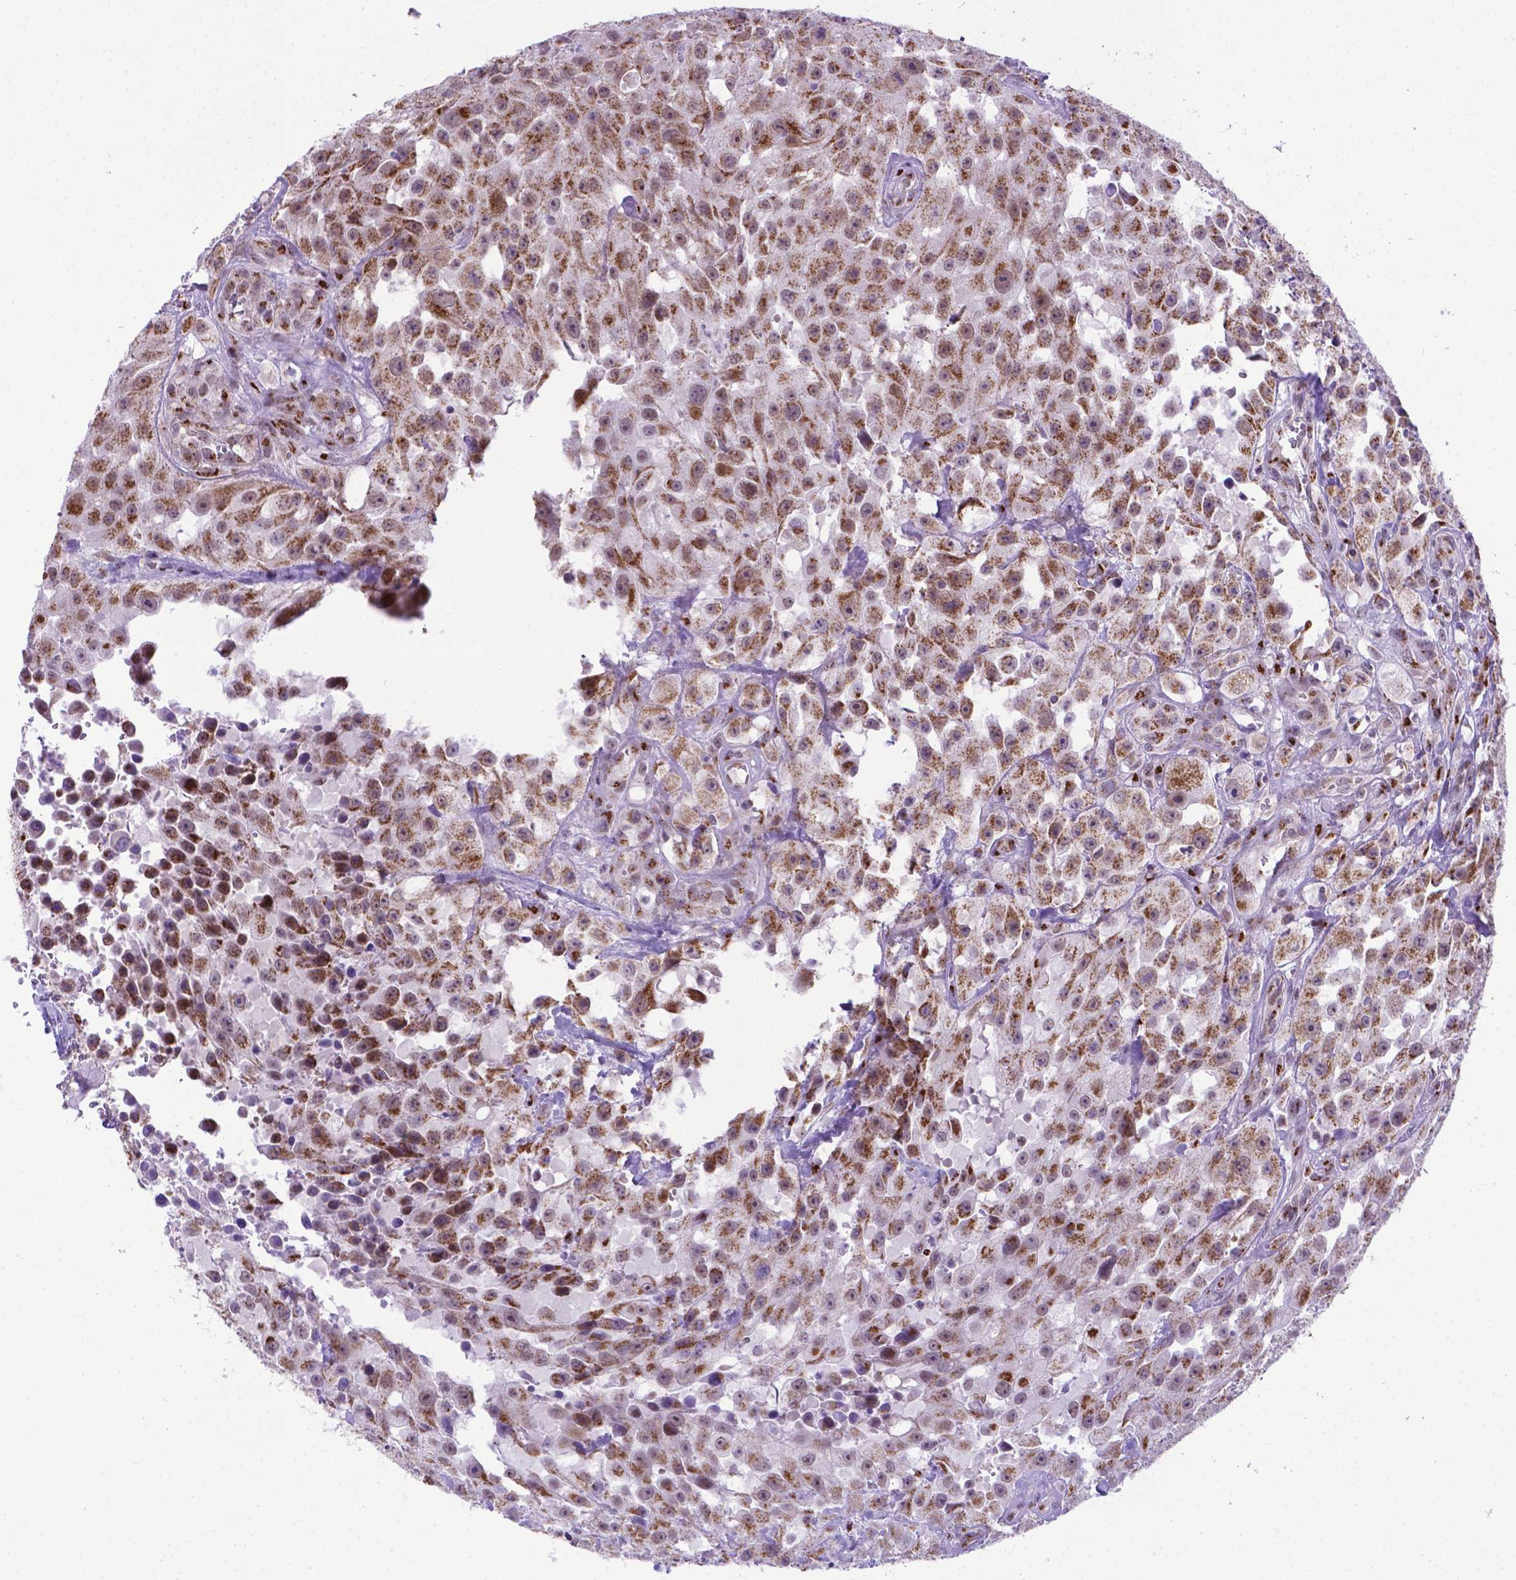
{"staining": {"intensity": "moderate", "quantity": ">75%", "location": "cytoplasmic/membranous"}, "tissue": "urothelial cancer", "cell_type": "Tumor cells", "image_type": "cancer", "snomed": [{"axis": "morphology", "description": "Urothelial carcinoma, High grade"}, {"axis": "topography", "description": "Urinary bladder"}], "caption": "A photomicrograph of urothelial cancer stained for a protein exhibits moderate cytoplasmic/membranous brown staining in tumor cells.", "gene": "MRPL10", "patient": {"sex": "male", "age": 79}}